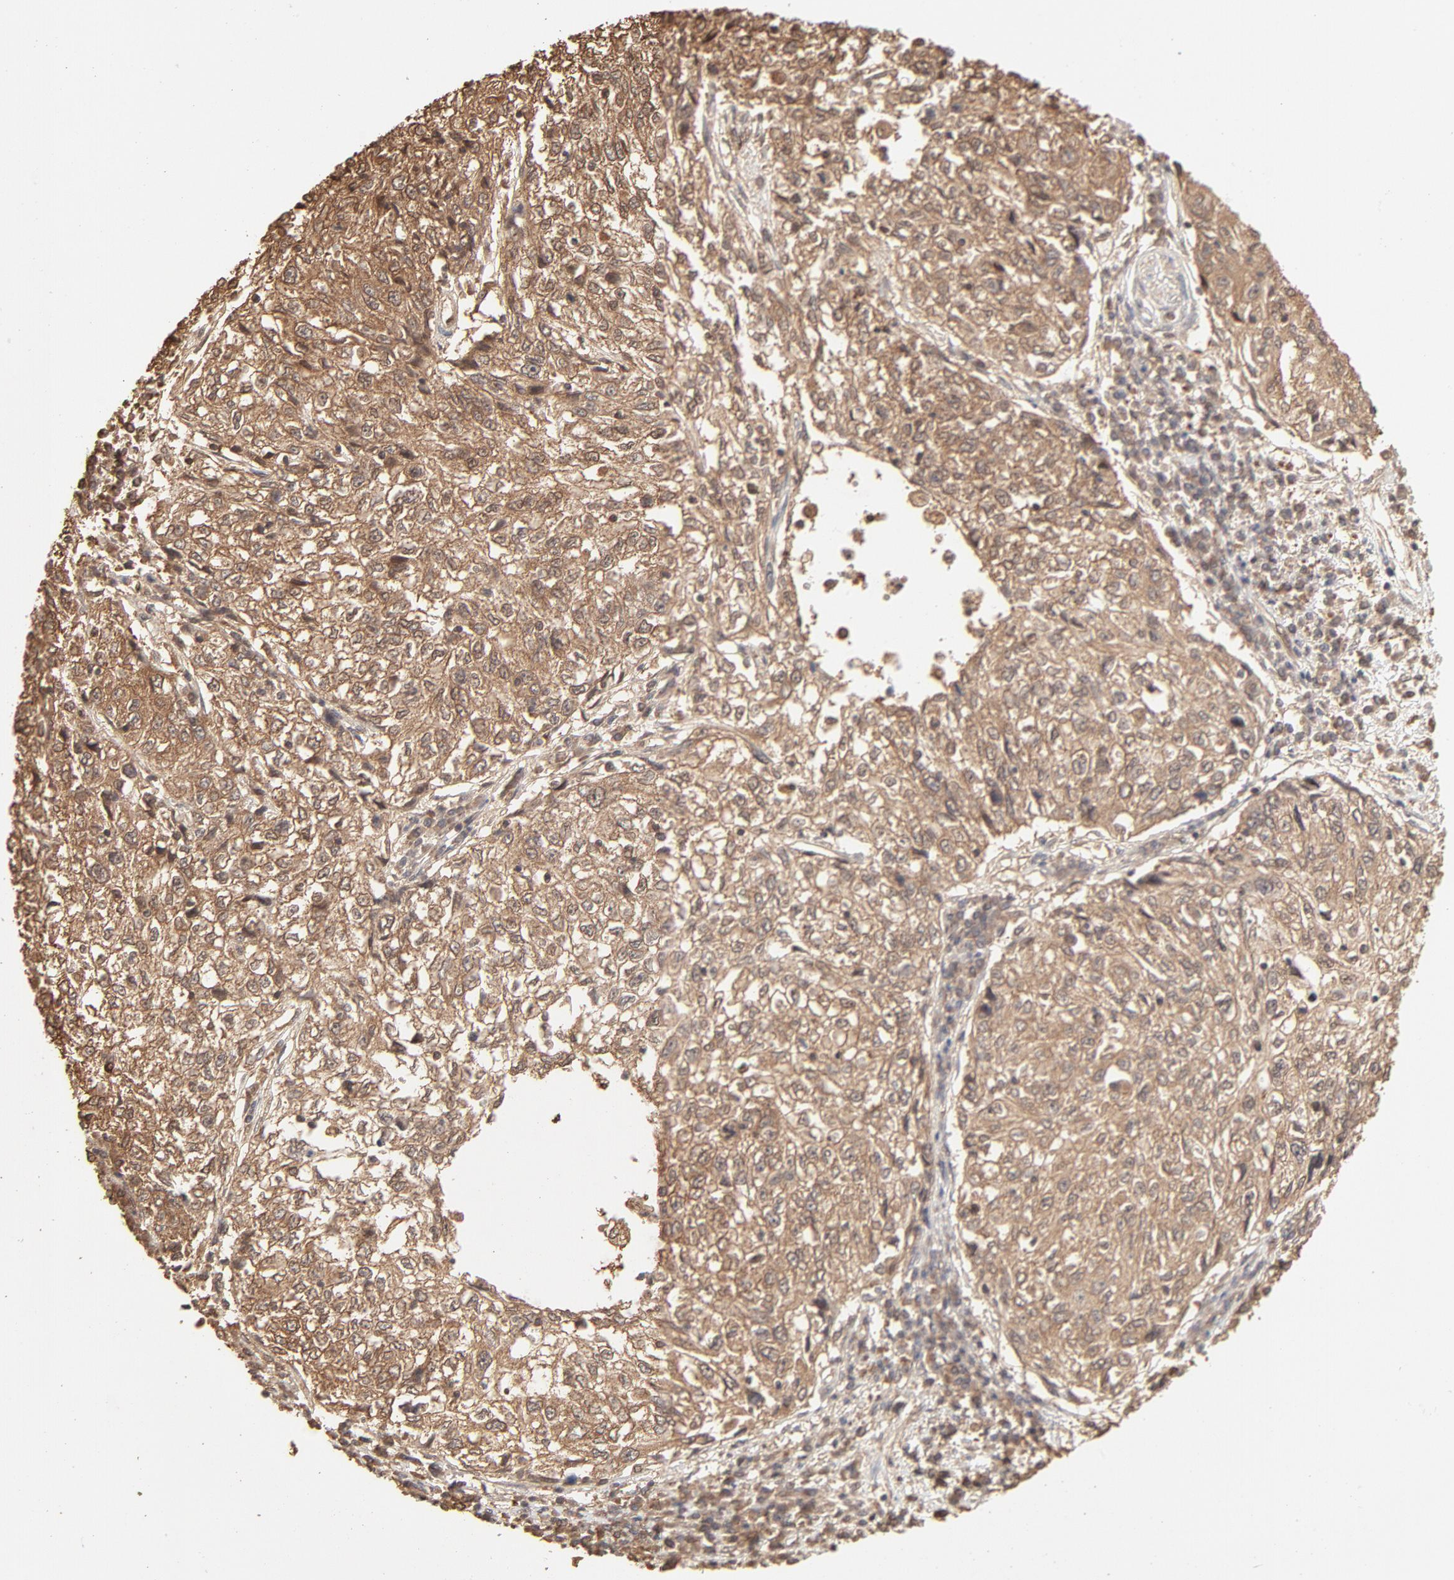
{"staining": {"intensity": "moderate", "quantity": ">75%", "location": "cytoplasmic/membranous"}, "tissue": "cervical cancer", "cell_type": "Tumor cells", "image_type": "cancer", "snomed": [{"axis": "morphology", "description": "Squamous cell carcinoma, NOS"}, {"axis": "topography", "description": "Cervix"}], "caption": "Human cervical cancer stained with a protein marker exhibits moderate staining in tumor cells.", "gene": "PPP2CA", "patient": {"sex": "female", "age": 57}}